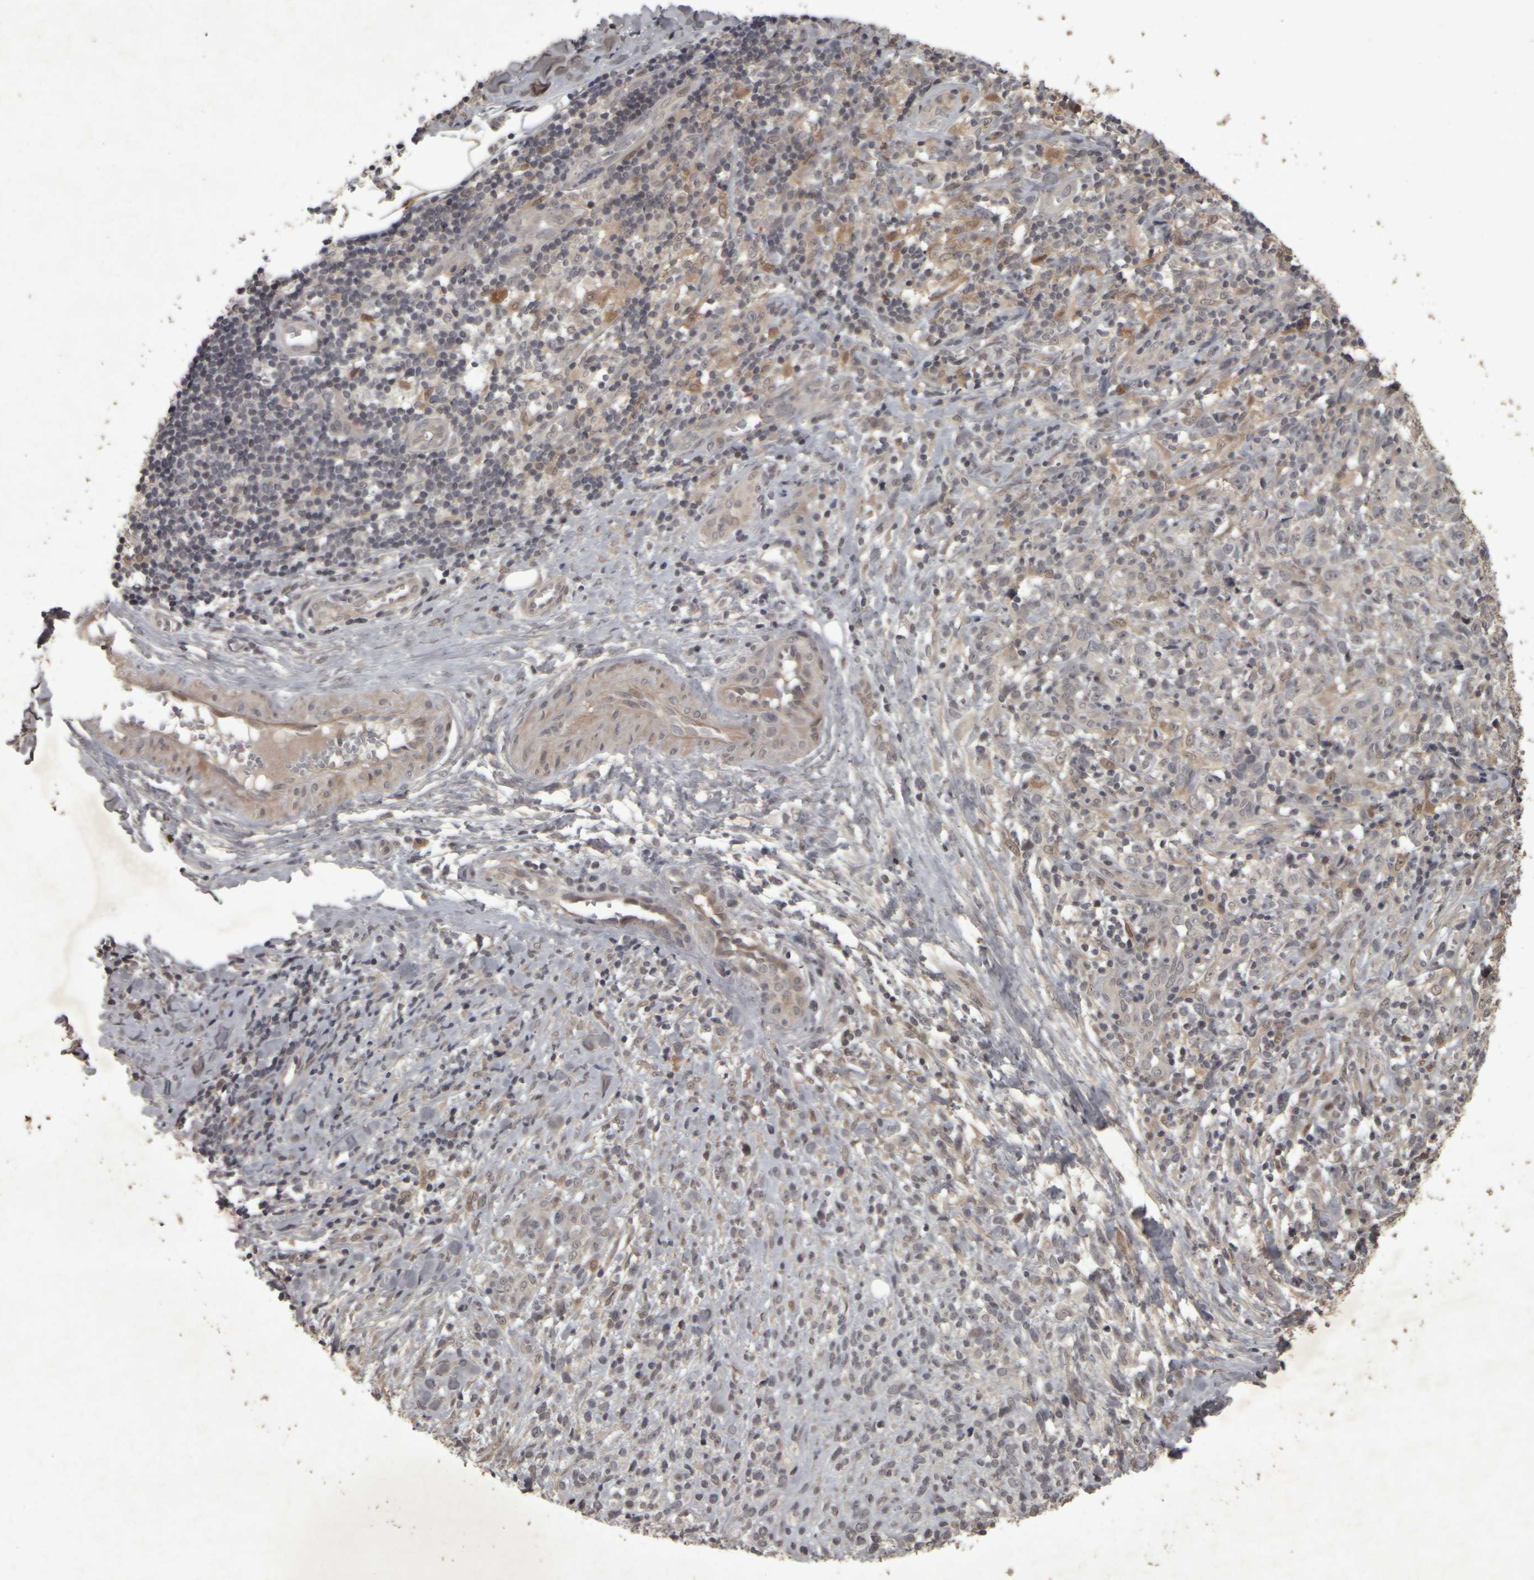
{"staining": {"intensity": "negative", "quantity": "none", "location": "none"}, "tissue": "melanoma", "cell_type": "Tumor cells", "image_type": "cancer", "snomed": [{"axis": "morphology", "description": "Malignant melanoma, NOS"}, {"axis": "topography", "description": "Skin"}], "caption": "A high-resolution histopathology image shows immunohistochemistry staining of malignant melanoma, which demonstrates no significant staining in tumor cells.", "gene": "ACO1", "patient": {"sex": "female", "age": 55}}